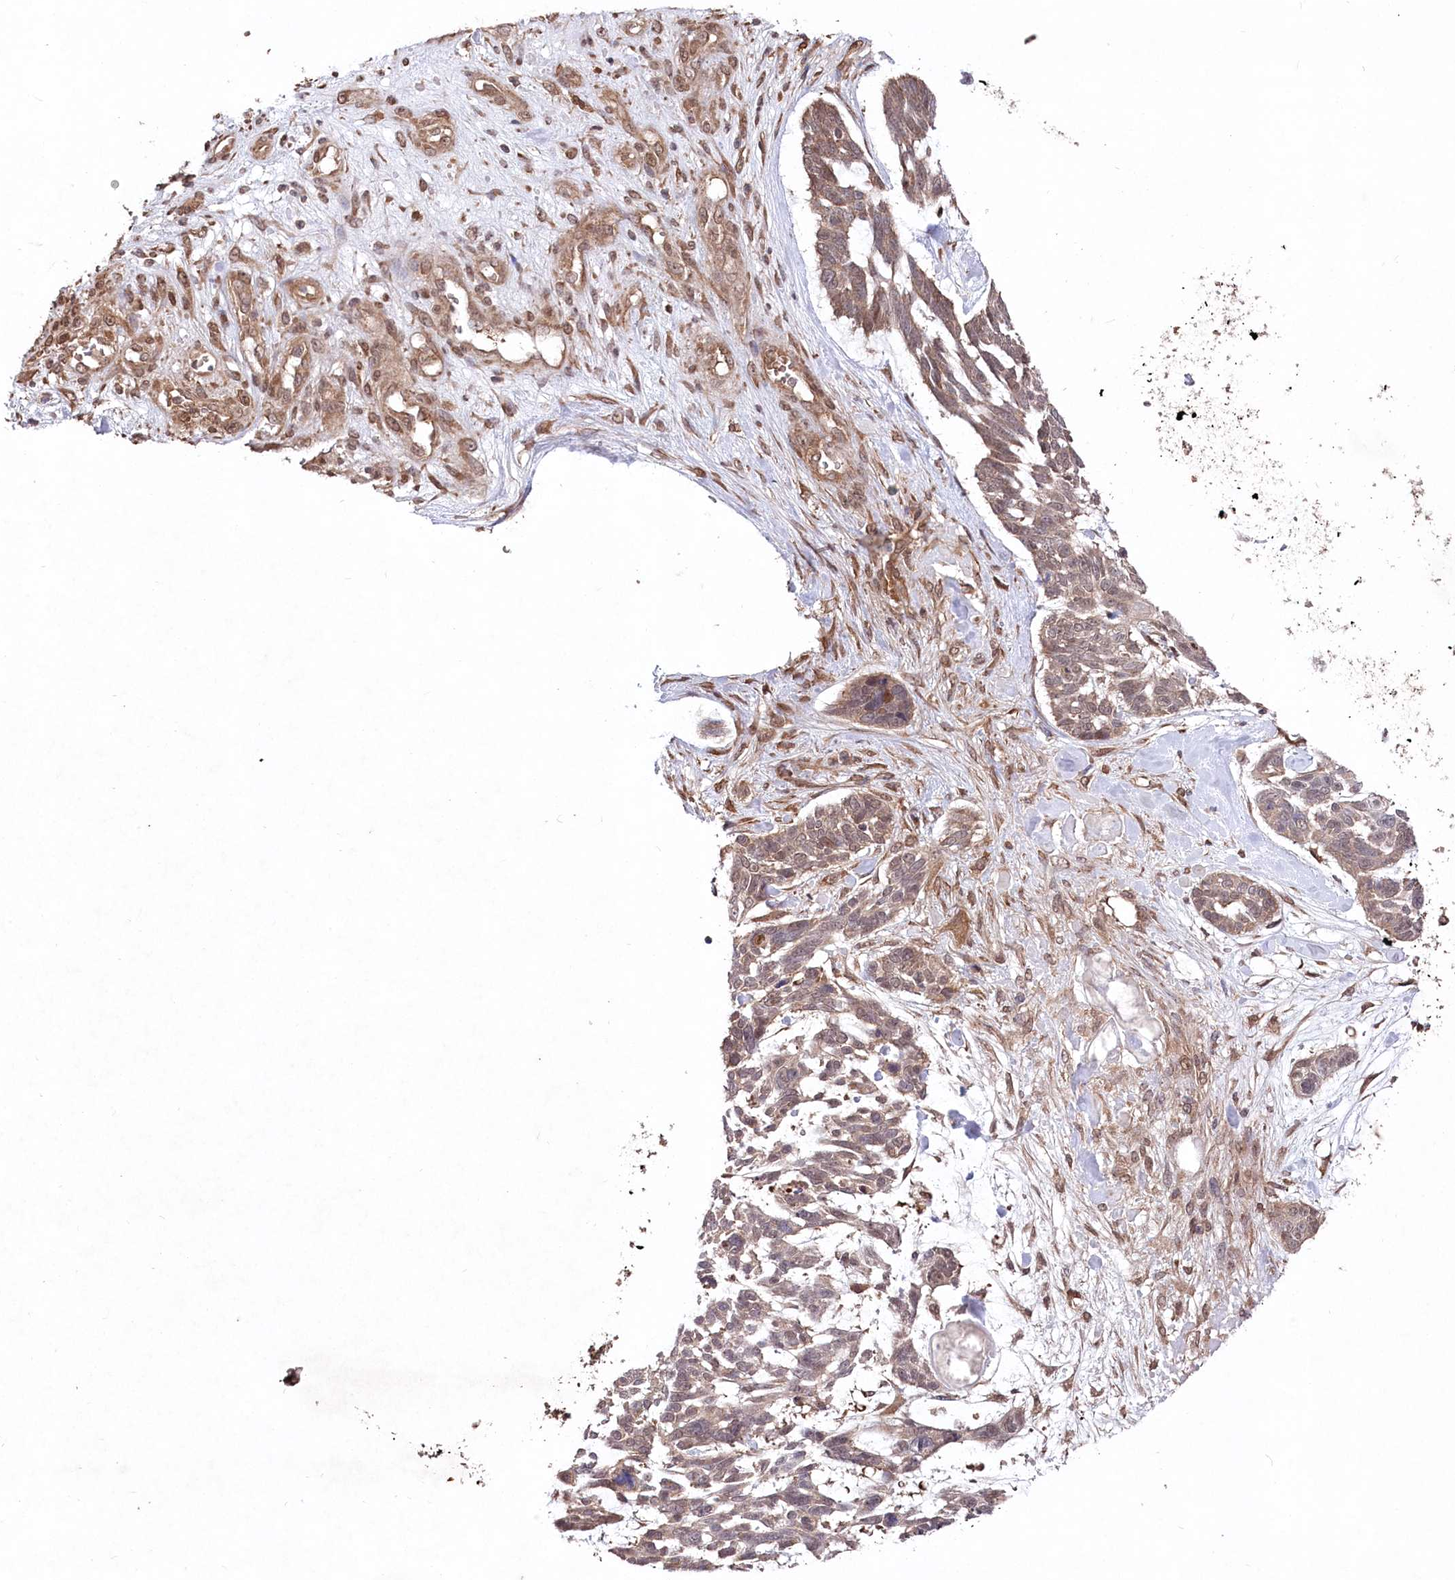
{"staining": {"intensity": "moderate", "quantity": ">75%", "location": "cytoplasmic/membranous"}, "tissue": "skin cancer", "cell_type": "Tumor cells", "image_type": "cancer", "snomed": [{"axis": "morphology", "description": "Basal cell carcinoma"}, {"axis": "topography", "description": "Skin"}], "caption": "A medium amount of moderate cytoplasmic/membranous expression is appreciated in approximately >75% of tumor cells in skin cancer tissue.", "gene": "PSMA1", "patient": {"sex": "male", "age": 88}}